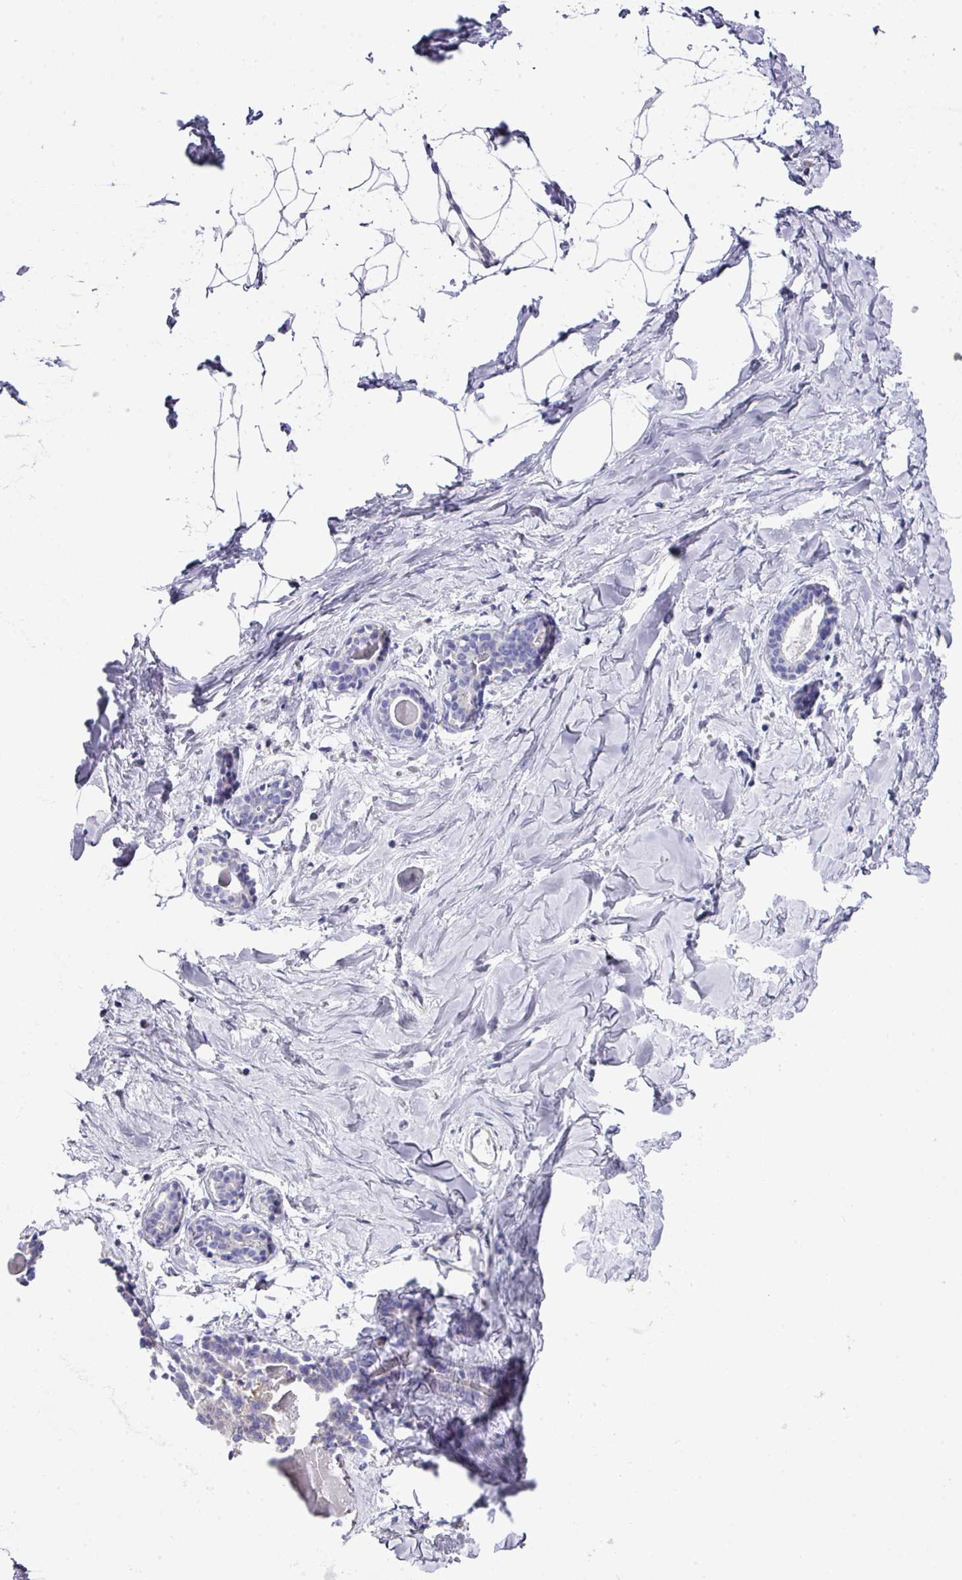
{"staining": {"intensity": "negative", "quantity": "none", "location": "none"}, "tissue": "breast", "cell_type": "Adipocytes", "image_type": "normal", "snomed": [{"axis": "morphology", "description": "Normal tissue, NOS"}, {"axis": "topography", "description": "Breast"}], "caption": "Immunohistochemistry image of normal human breast stained for a protein (brown), which shows no staining in adipocytes. (DAB IHC, high magnification).", "gene": "CLDN1", "patient": {"sex": "female", "age": 23}}